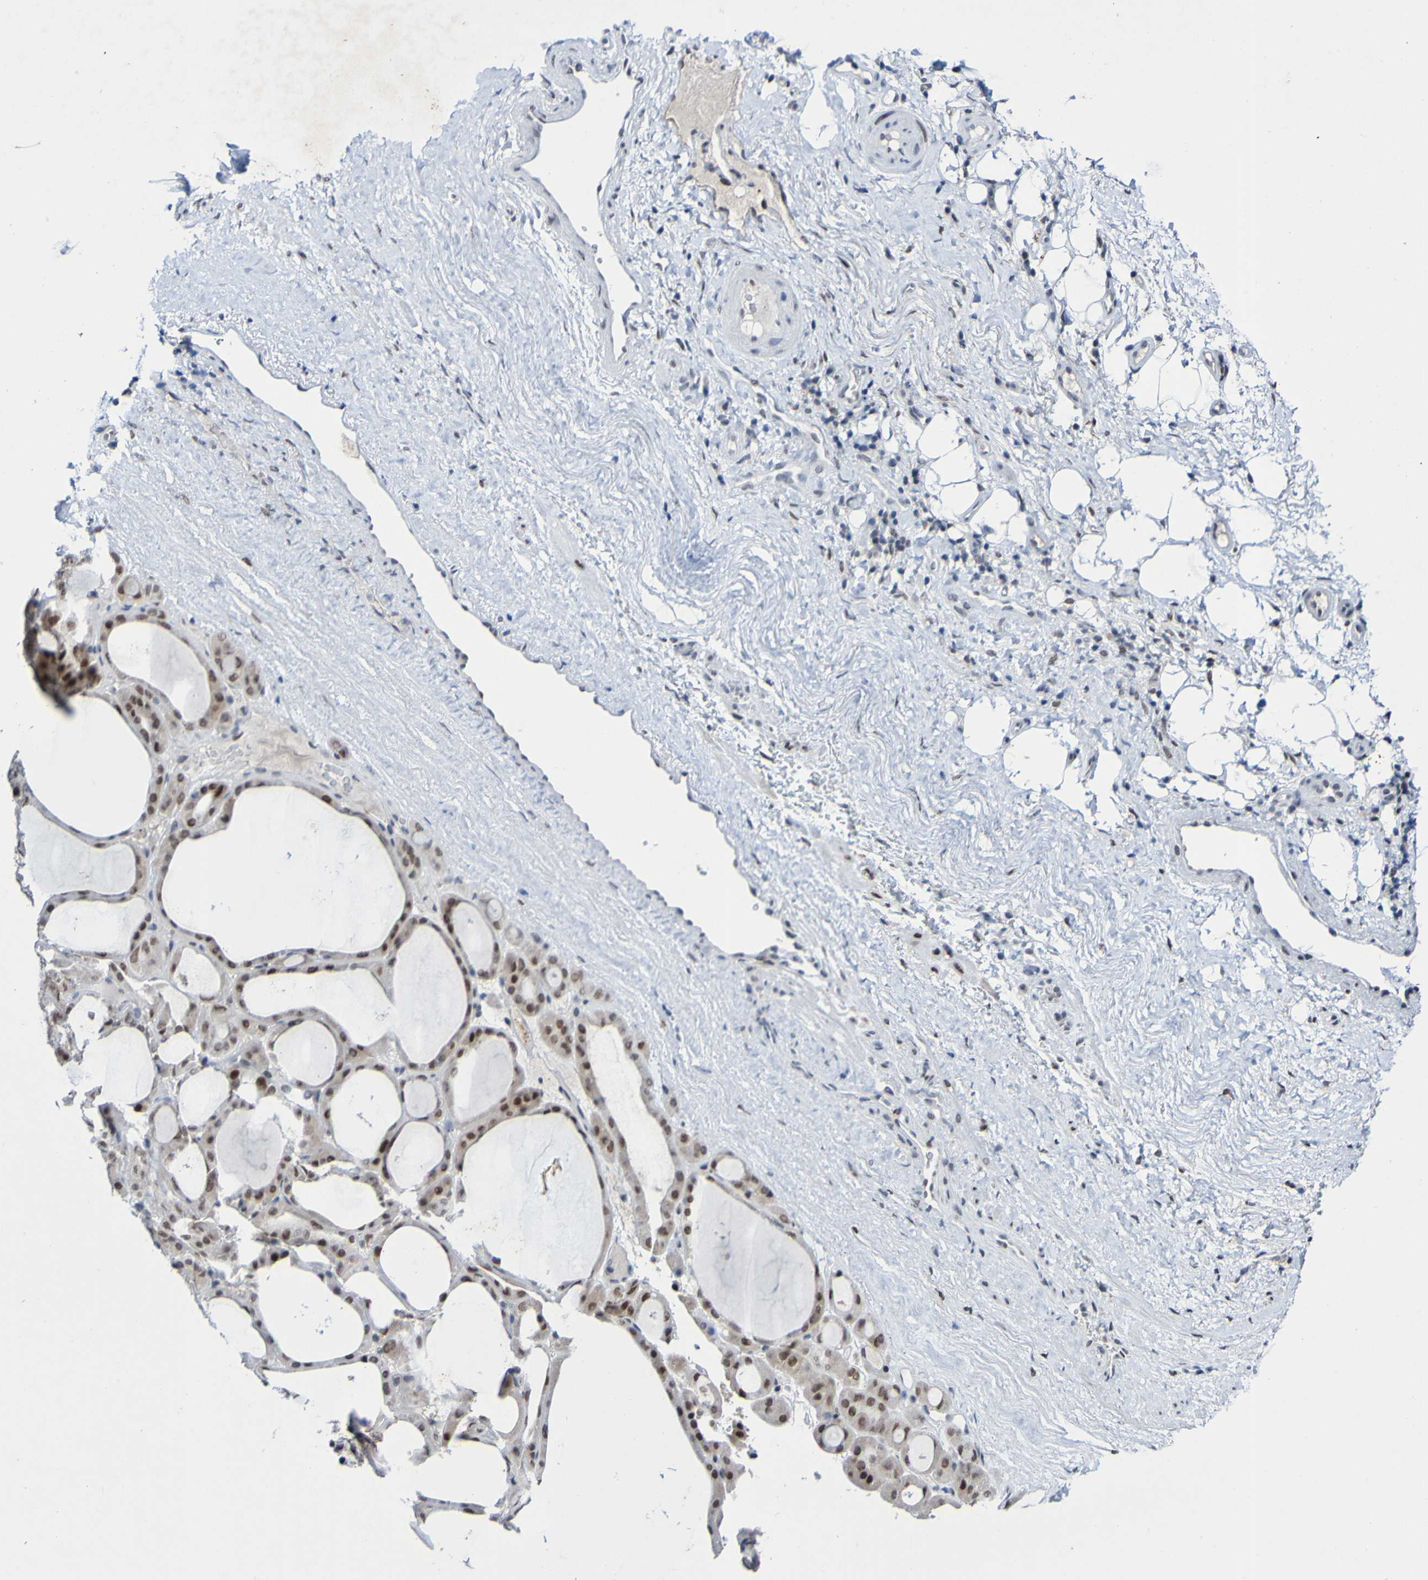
{"staining": {"intensity": "strong", "quantity": "25%-75%", "location": "nuclear"}, "tissue": "thyroid gland", "cell_type": "Glandular cells", "image_type": "normal", "snomed": [{"axis": "morphology", "description": "Normal tissue, NOS"}, {"axis": "morphology", "description": "Carcinoma, NOS"}, {"axis": "topography", "description": "Thyroid gland"}], "caption": "Immunohistochemistry (IHC) (DAB) staining of benign human thyroid gland displays strong nuclear protein staining in approximately 25%-75% of glandular cells.", "gene": "PCGF1", "patient": {"sex": "female", "age": 86}}